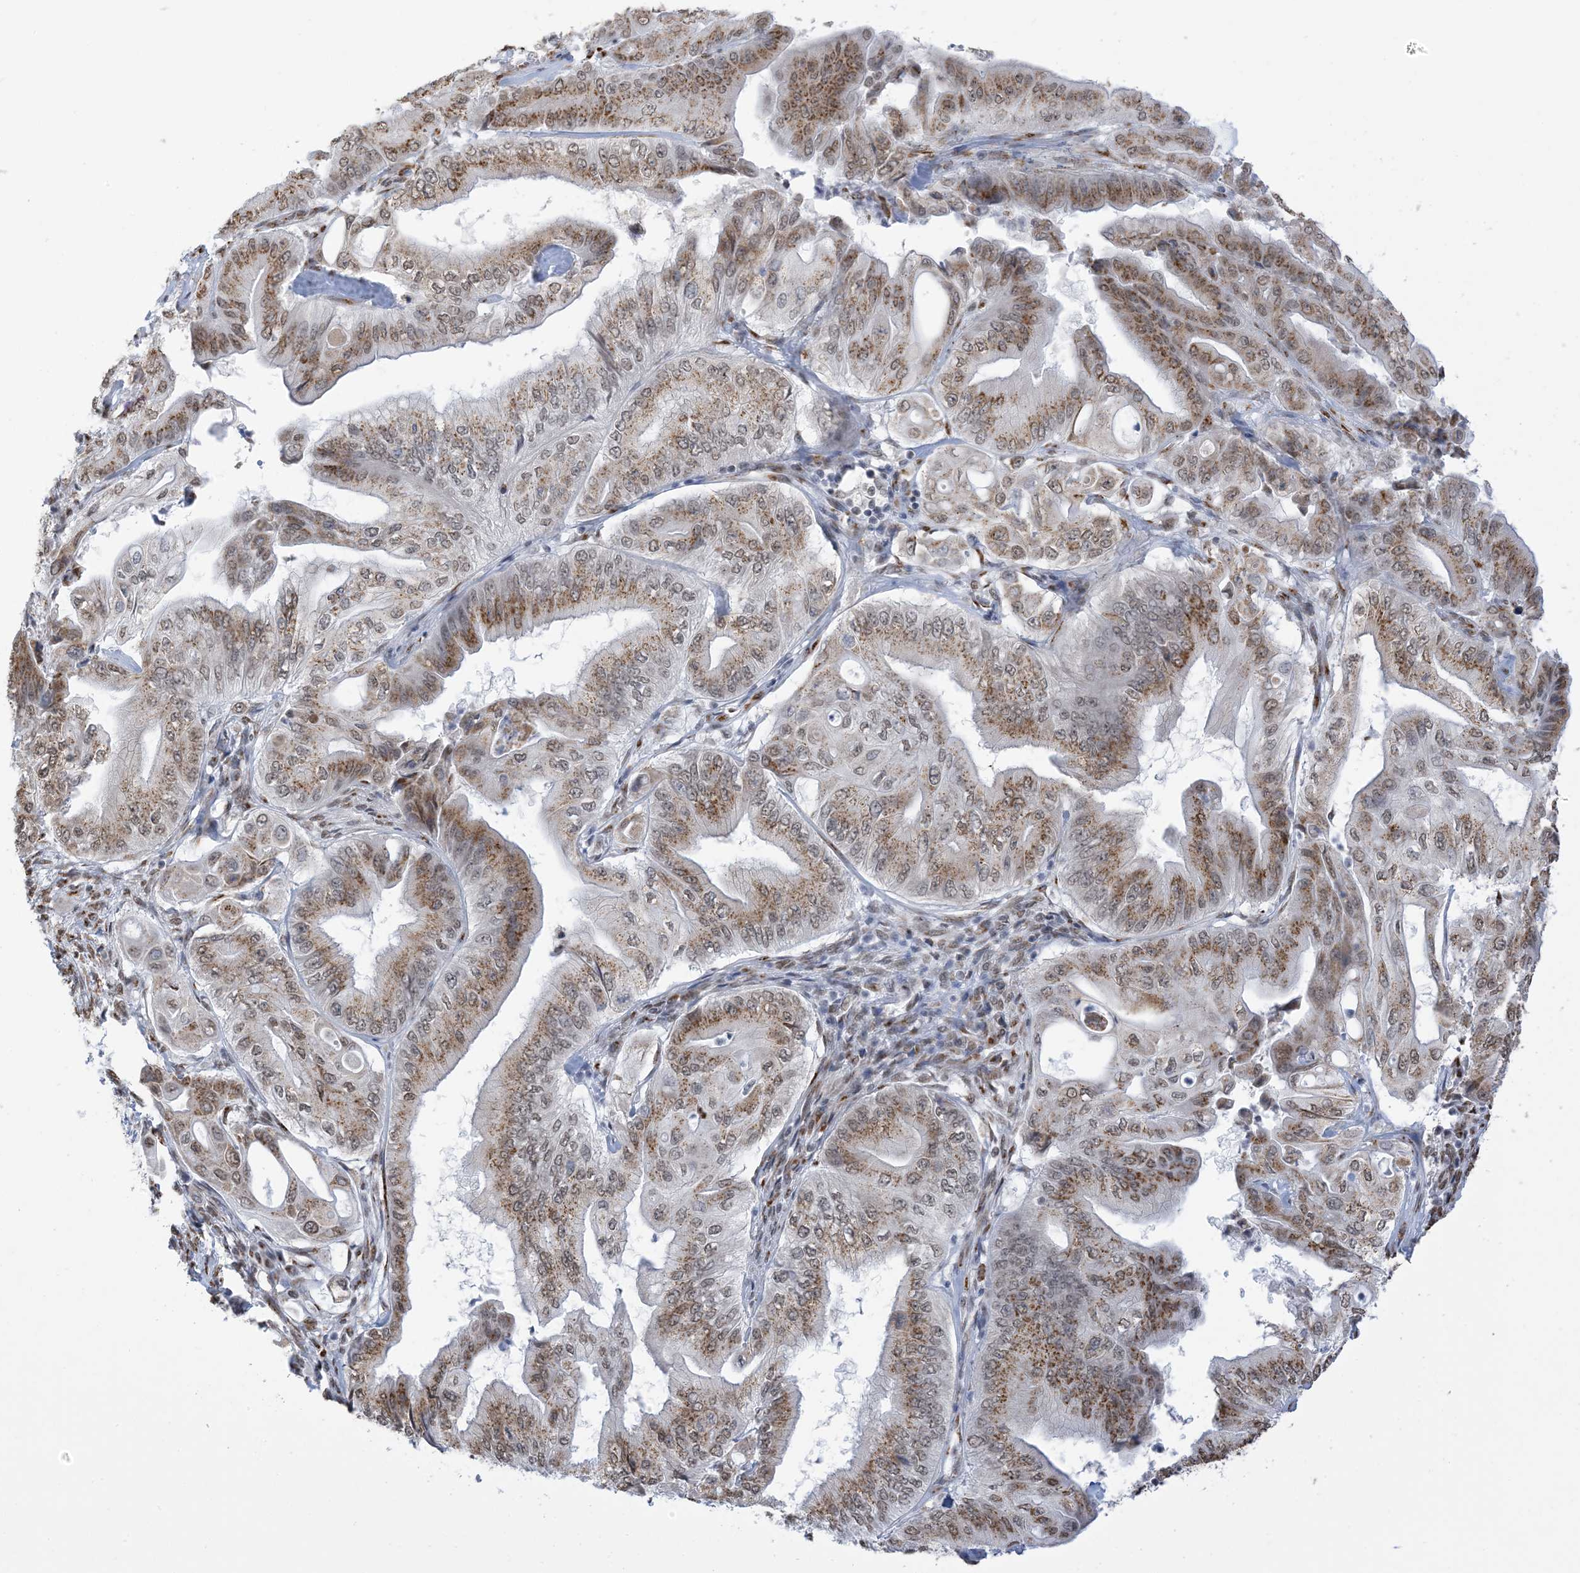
{"staining": {"intensity": "moderate", "quantity": ">75%", "location": "cytoplasmic/membranous,nuclear"}, "tissue": "pancreatic cancer", "cell_type": "Tumor cells", "image_type": "cancer", "snomed": [{"axis": "morphology", "description": "Adenocarcinoma, NOS"}, {"axis": "topography", "description": "Pancreas"}], "caption": "Immunohistochemical staining of adenocarcinoma (pancreatic) displays medium levels of moderate cytoplasmic/membranous and nuclear expression in approximately >75% of tumor cells.", "gene": "GPR107", "patient": {"sex": "female", "age": 77}}